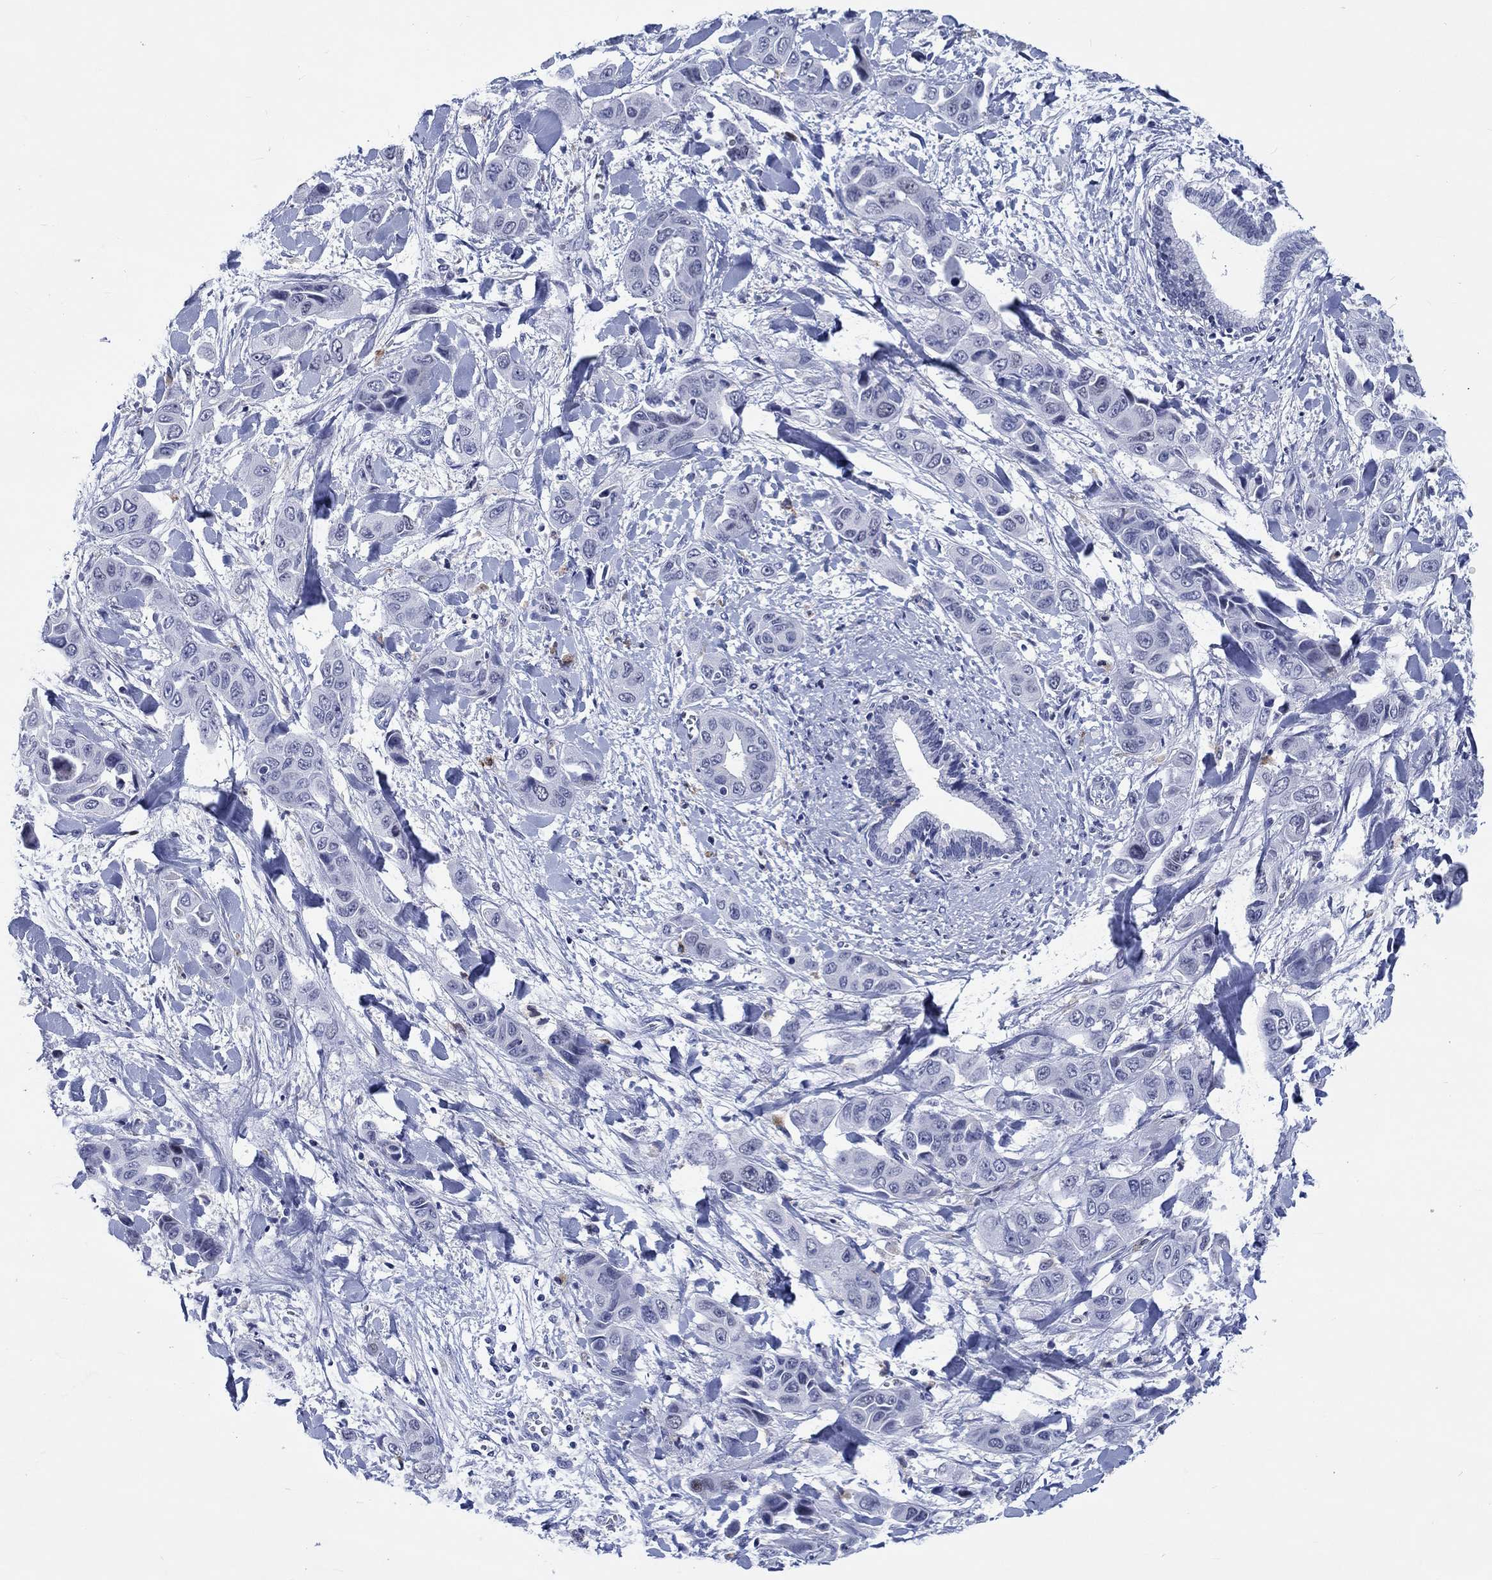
{"staining": {"intensity": "negative", "quantity": "none", "location": "none"}, "tissue": "liver cancer", "cell_type": "Tumor cells", "image_type": "cancer", "snomed": [{"axis": "morphology", "description": "Cholangiocarcinoma"}, {"axis": "topography", "description": "Liver"}], "caption": "Tumor cells are negative for brown protein staining in liver cancer (cholangiocarcinoma).", "gene": "CDCA2", "patient": {"sex": "female", "age": 52}}